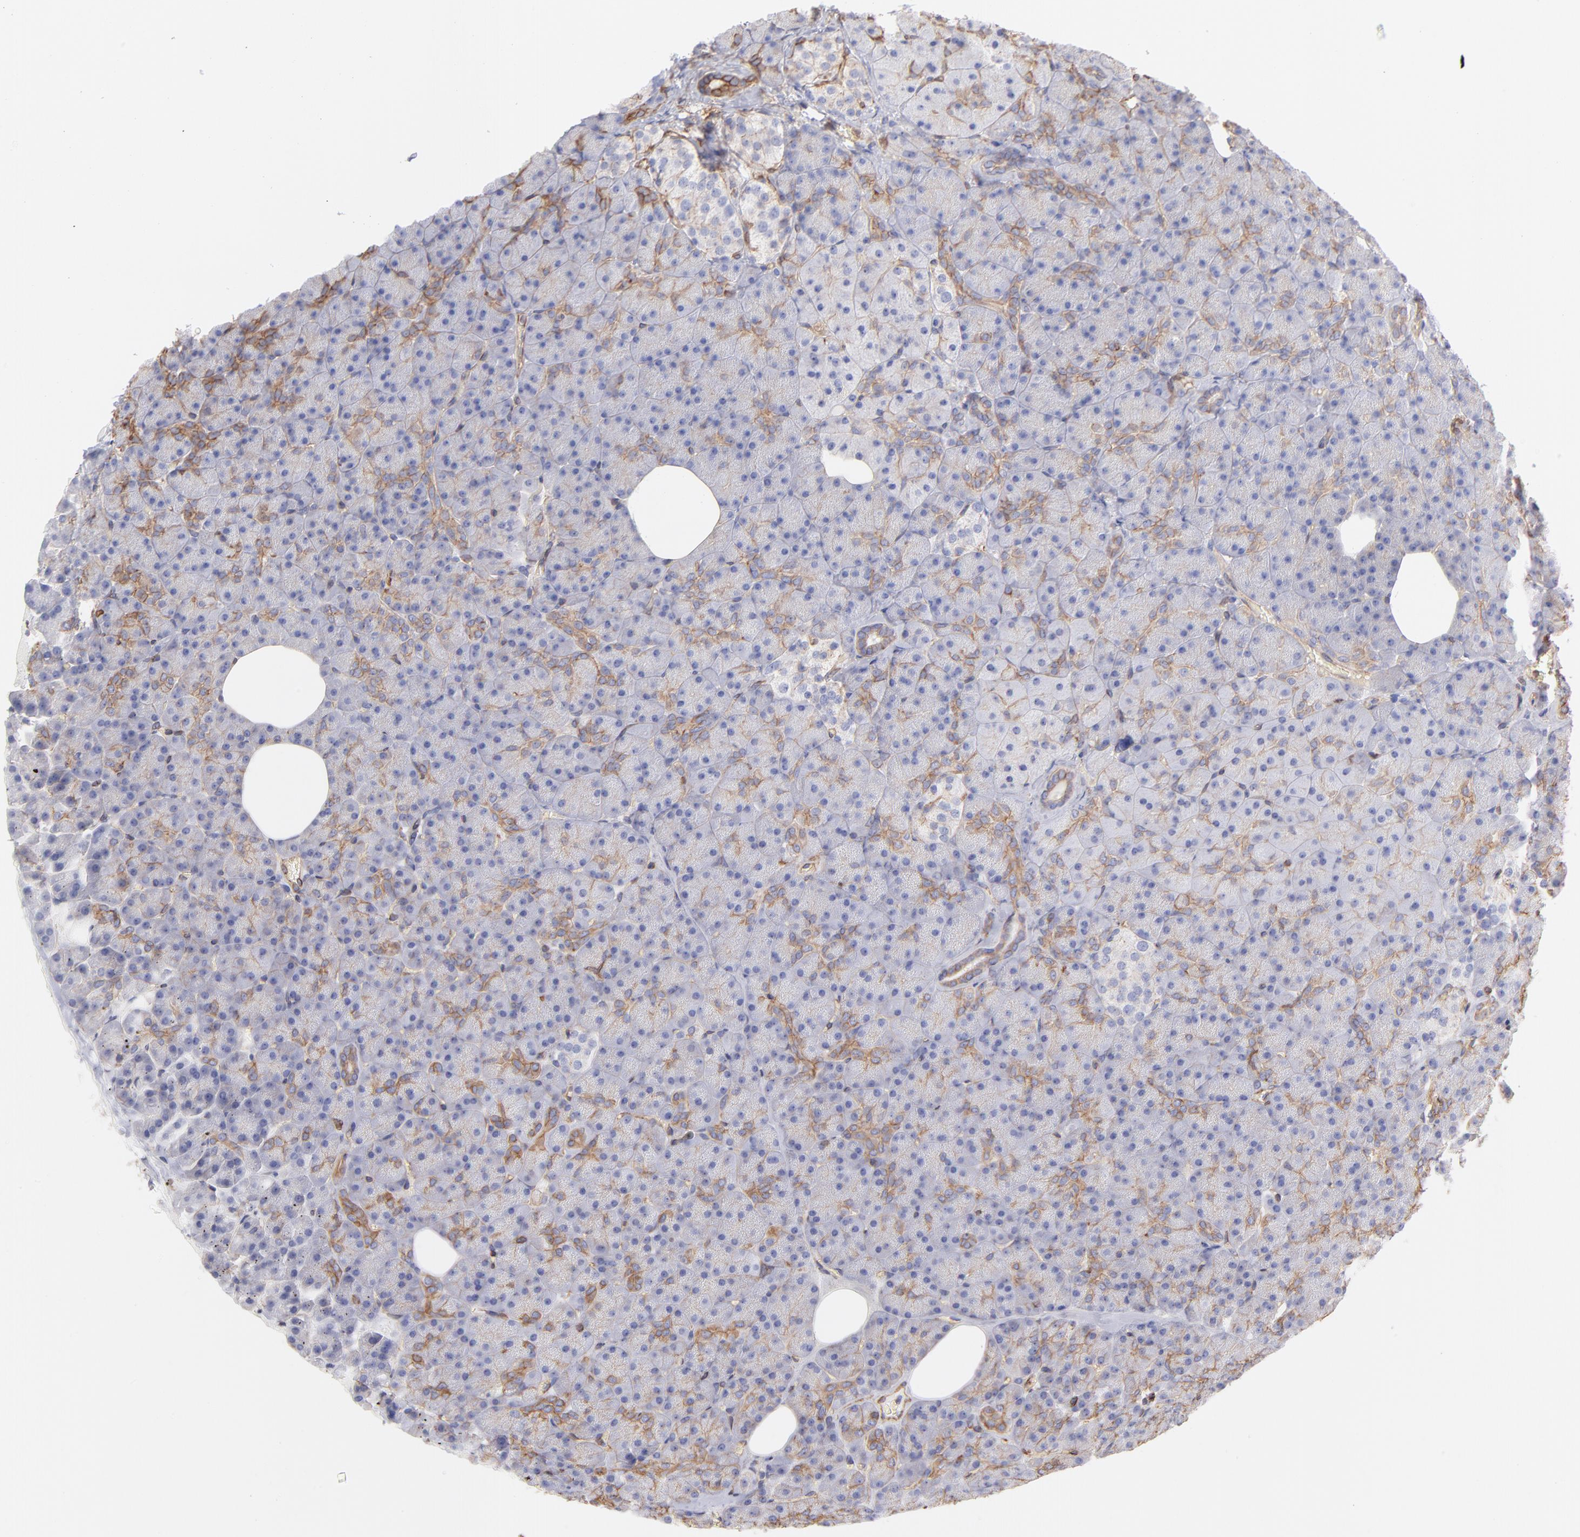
{"staining": {"intensity": "weak", "quantity": "25%-75%", "location": "cytoplasmic/membranous"}, "tissue": "pancreas", "cell_type": "Exocrine glandular cells", "image_type": "normal", "snomed": [{"axis": "morphology", "description": "Normal tissue, NOS"}, {"axis": "topography", "description": "Pancreas"}], "caption": "Immunohistochemical staining of unremarkable human pancreas exhibits low levels of weak cytoplasmic/membranous positivity in about 25%-75% of exocrine glandular cells. The staining was performed using DAB (3,3'-diaminobenzidine), with brown indicating positive protein expression. Nuclei are stained blue with hematoxylin.", "gene": "PLEC", "patient": {"sex": "female", "age": 35}}